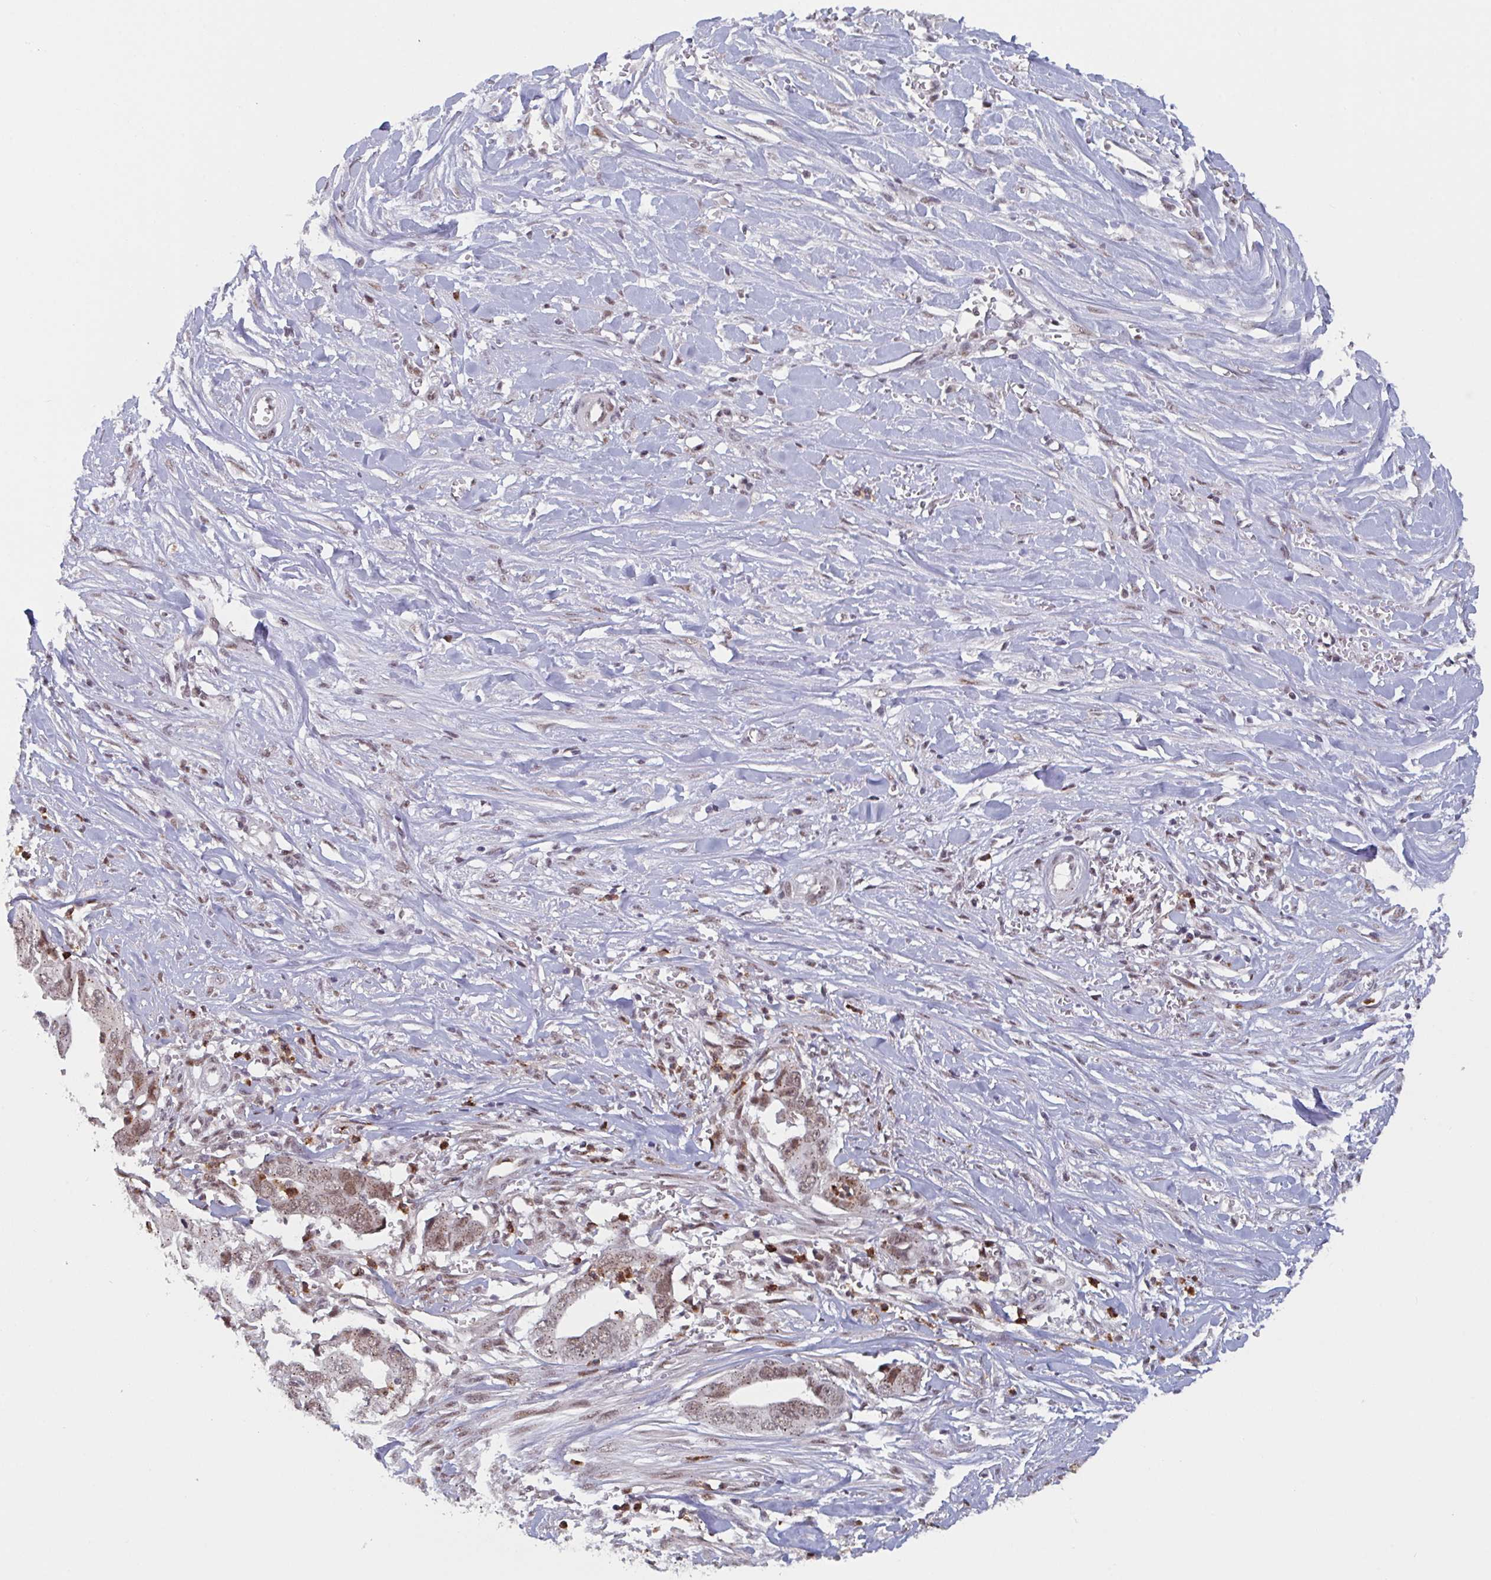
{"staining": {"intensity": "moderate", "quantity": ">75%", "location": "nuclear"}, "tissue": "liver cancer", "cell_type": "Tumor cells", "image_type": "cancer", "snomed": [{"axis": "morphology", "description": "Cholangiocarcinoma"}, {"axis": "topography", "description": "Liver"}], "caption": "Protein analysis of liver cancer (cholangiocarcinoma) tissue shows moderate nuclear expression in approximately >75% of tumor cells. (DAB (3,3'-diaminobenzidine) IHC with brightfield microscopy, high magnification).", "gene": "RNF212", "patient": {"sex": "female", "age": 79}}